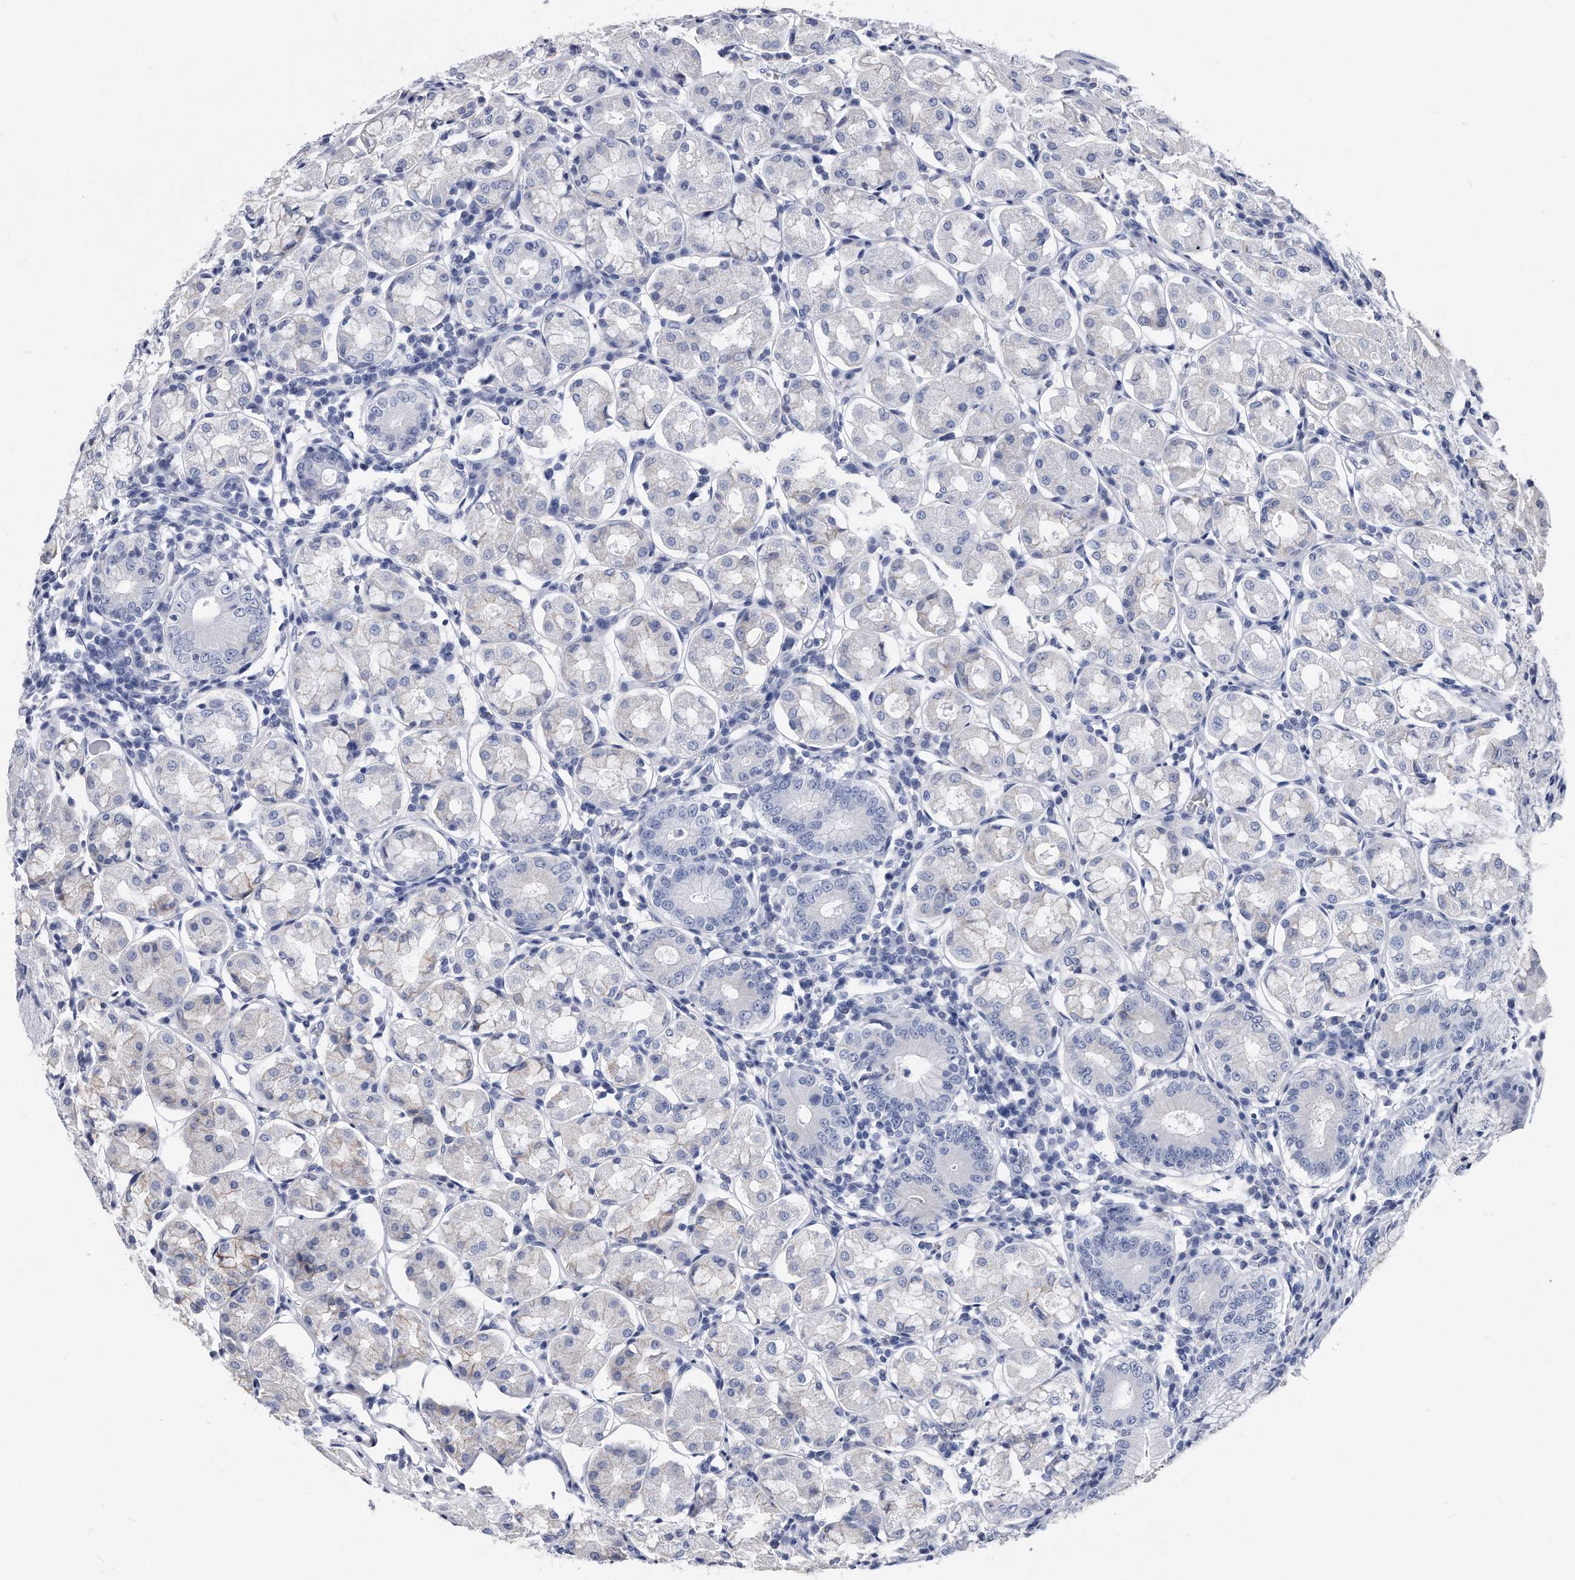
{"staining": {"intensity": "weak", "quantity": "<25%", "location": "cytoplasmic/membranous"}, "tissue": "stomach", "cell_type": "Glandular cells", "image_type": "normal", "snomed": [{"axis": "morphology", "description": "Normal tissue, NOS"}, {"axis": "topography", "description": "Stomach, lower"}], "caption": "The image shows no significant staining in glandular cells of stomach.", "gene": "IL20RA", "patient": {"sex": "female", "age": 56}}